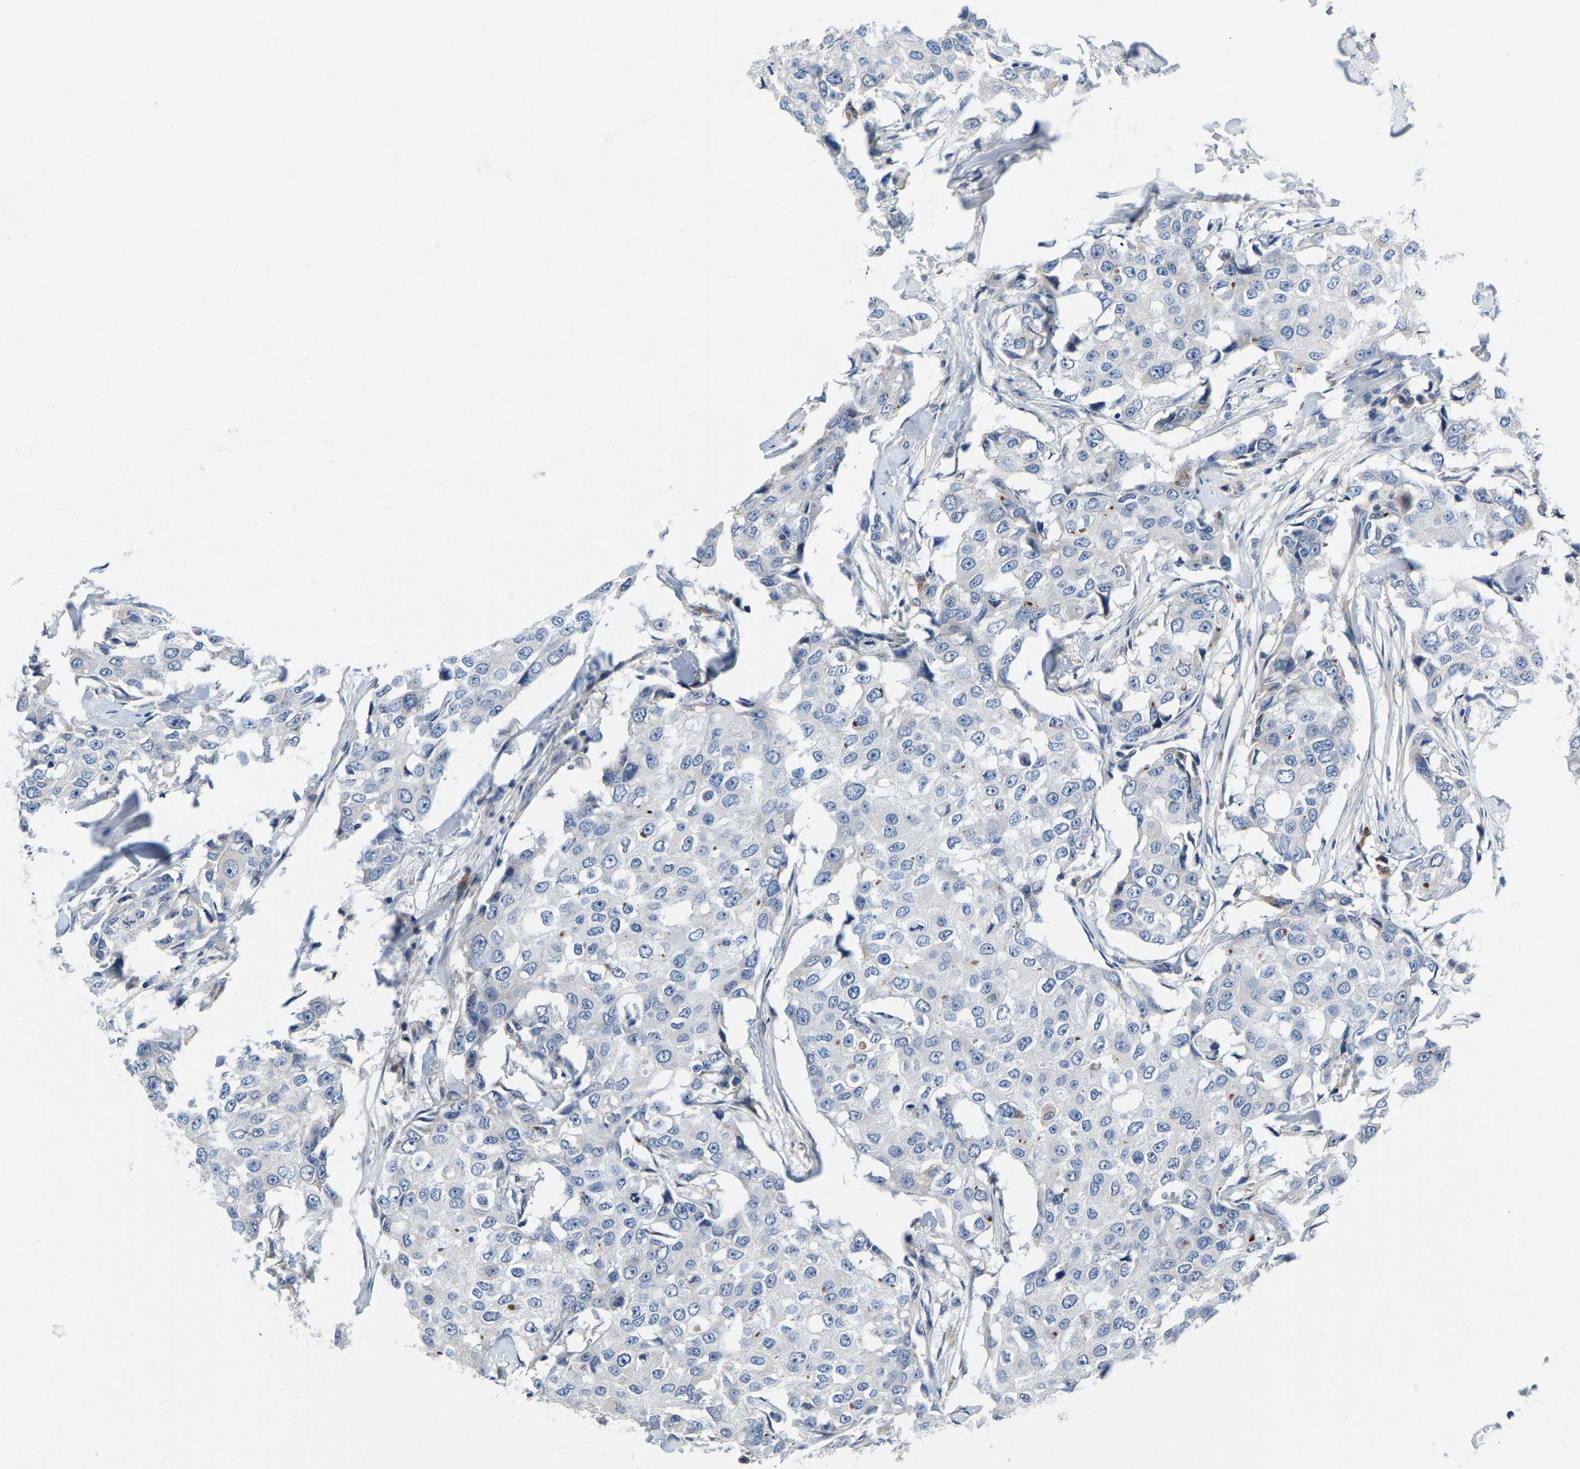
{"staining": {"intensity": "negative", "quantity": "none", "location": "none"}, "tissue": "breast cancer", "cell_type": "Tumor cells", "image_type": "cancer", "snomed": [{"axis": "morphology", "description": "Duct carcinoma"}, {"axis": "topography", "description": "Breast"}], "caption": "Immunohistochemical staining of breast cancer (invasive ductal carcinoma) shows no significant positivity in tumor cells. (DAB (3,3'-diaminobenzidine) immunohistochemistry, high magnification).", "gene": "LIAS", "patient": {"sex": "female", "age": 27}}